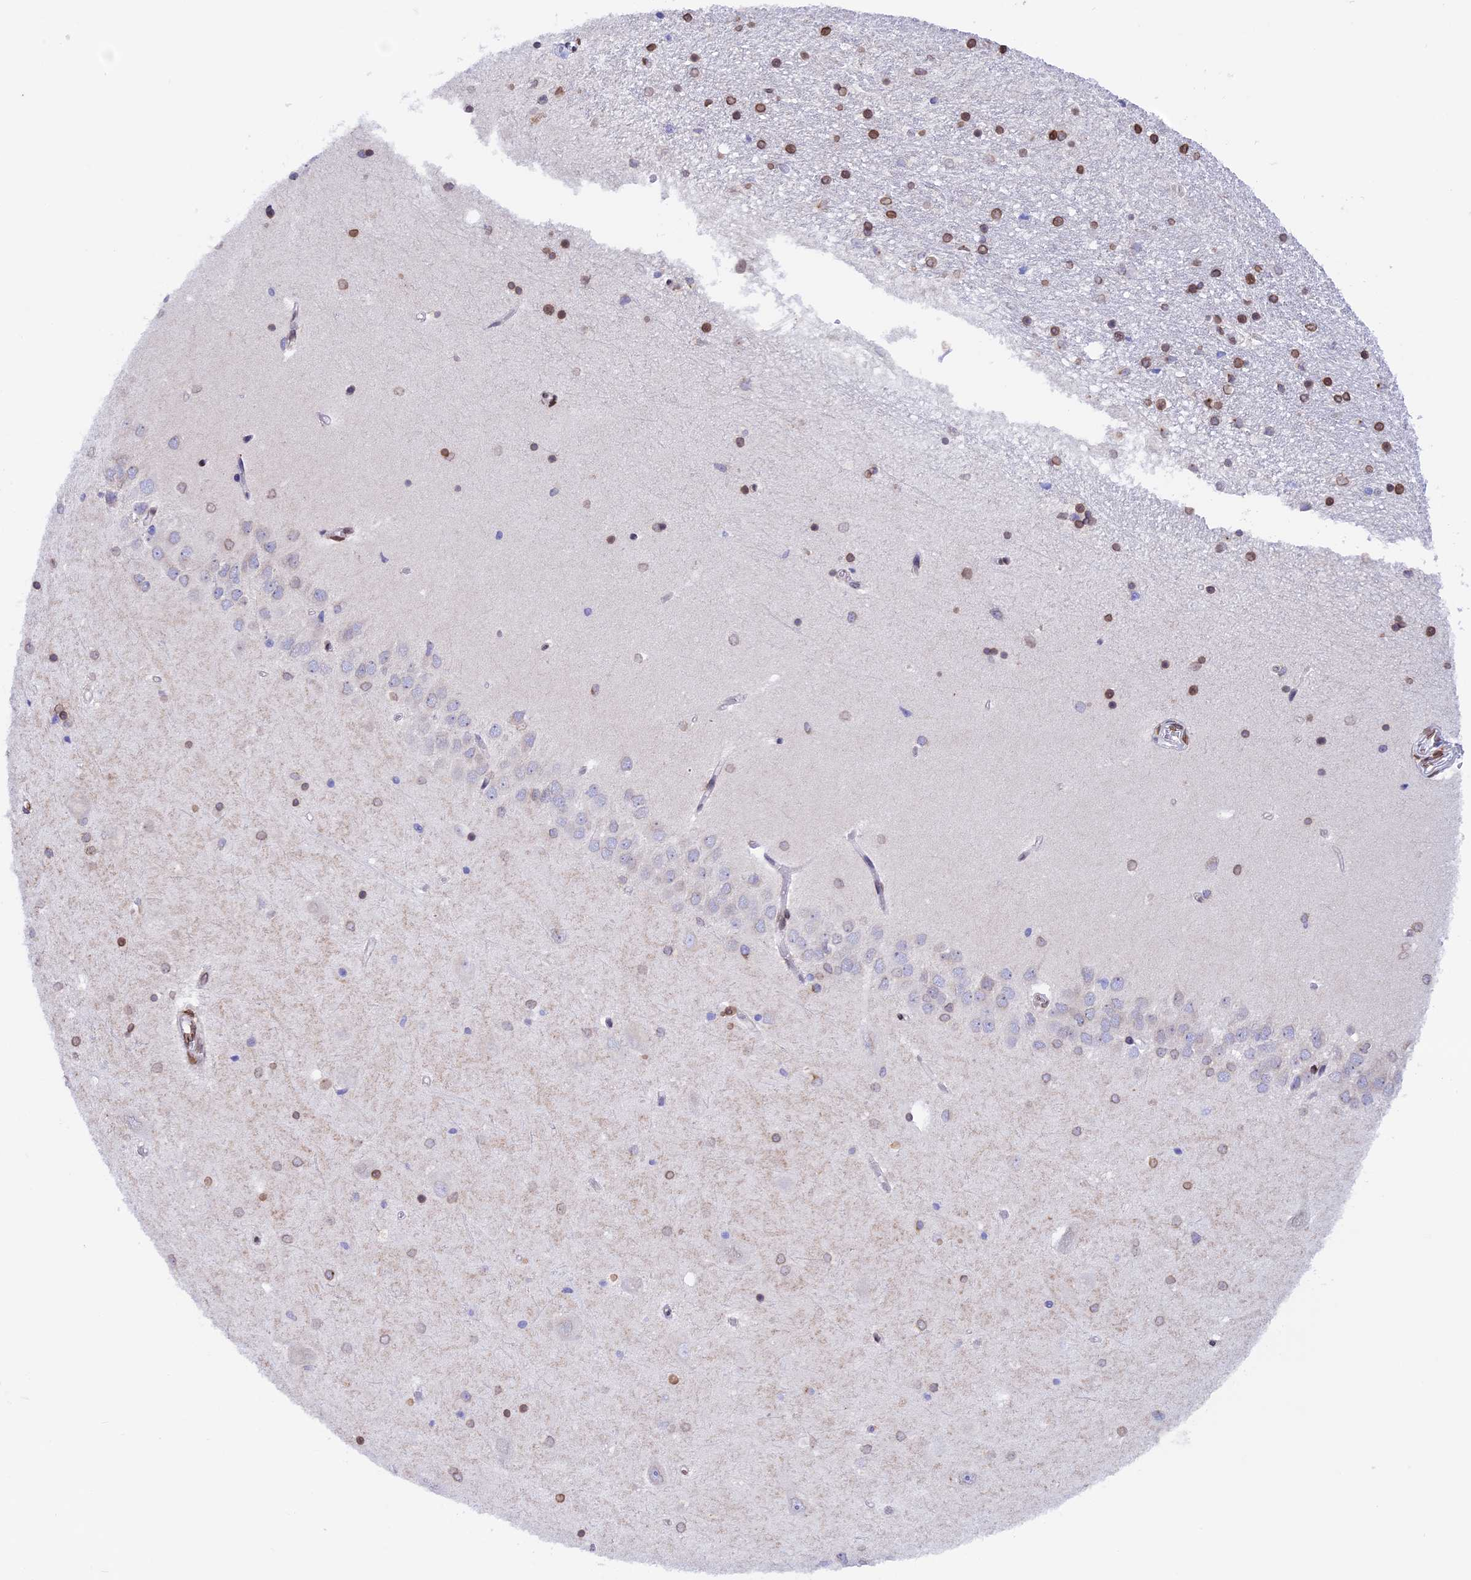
{"staining": {"intensity": "moderate", "quantity": "25%-75%", "location": "cytoplasmic/membranous,nuclear"}, "tissue": "hippocampus", "cell_type": "Glial cells", "image_type": "normal", "snomed": [{"axis": "morphology", "description": "Normal tissue, NOS"}, {"axis": "topography", "description": "Hippocampus"}], "caption": "Benign hippocampus reveals moderate cytoplasmic/membranous,nuclear expression in about 25%-75% of glial cells, visualized by immunohistochemistry. The protein of interest is stained brown, and the nuclei are stained in blue (DAB IHC with brightfield microscopy, high magnification).", "gene": "TMPRSS7", "patient": {"sex": "male", "age": 45}}